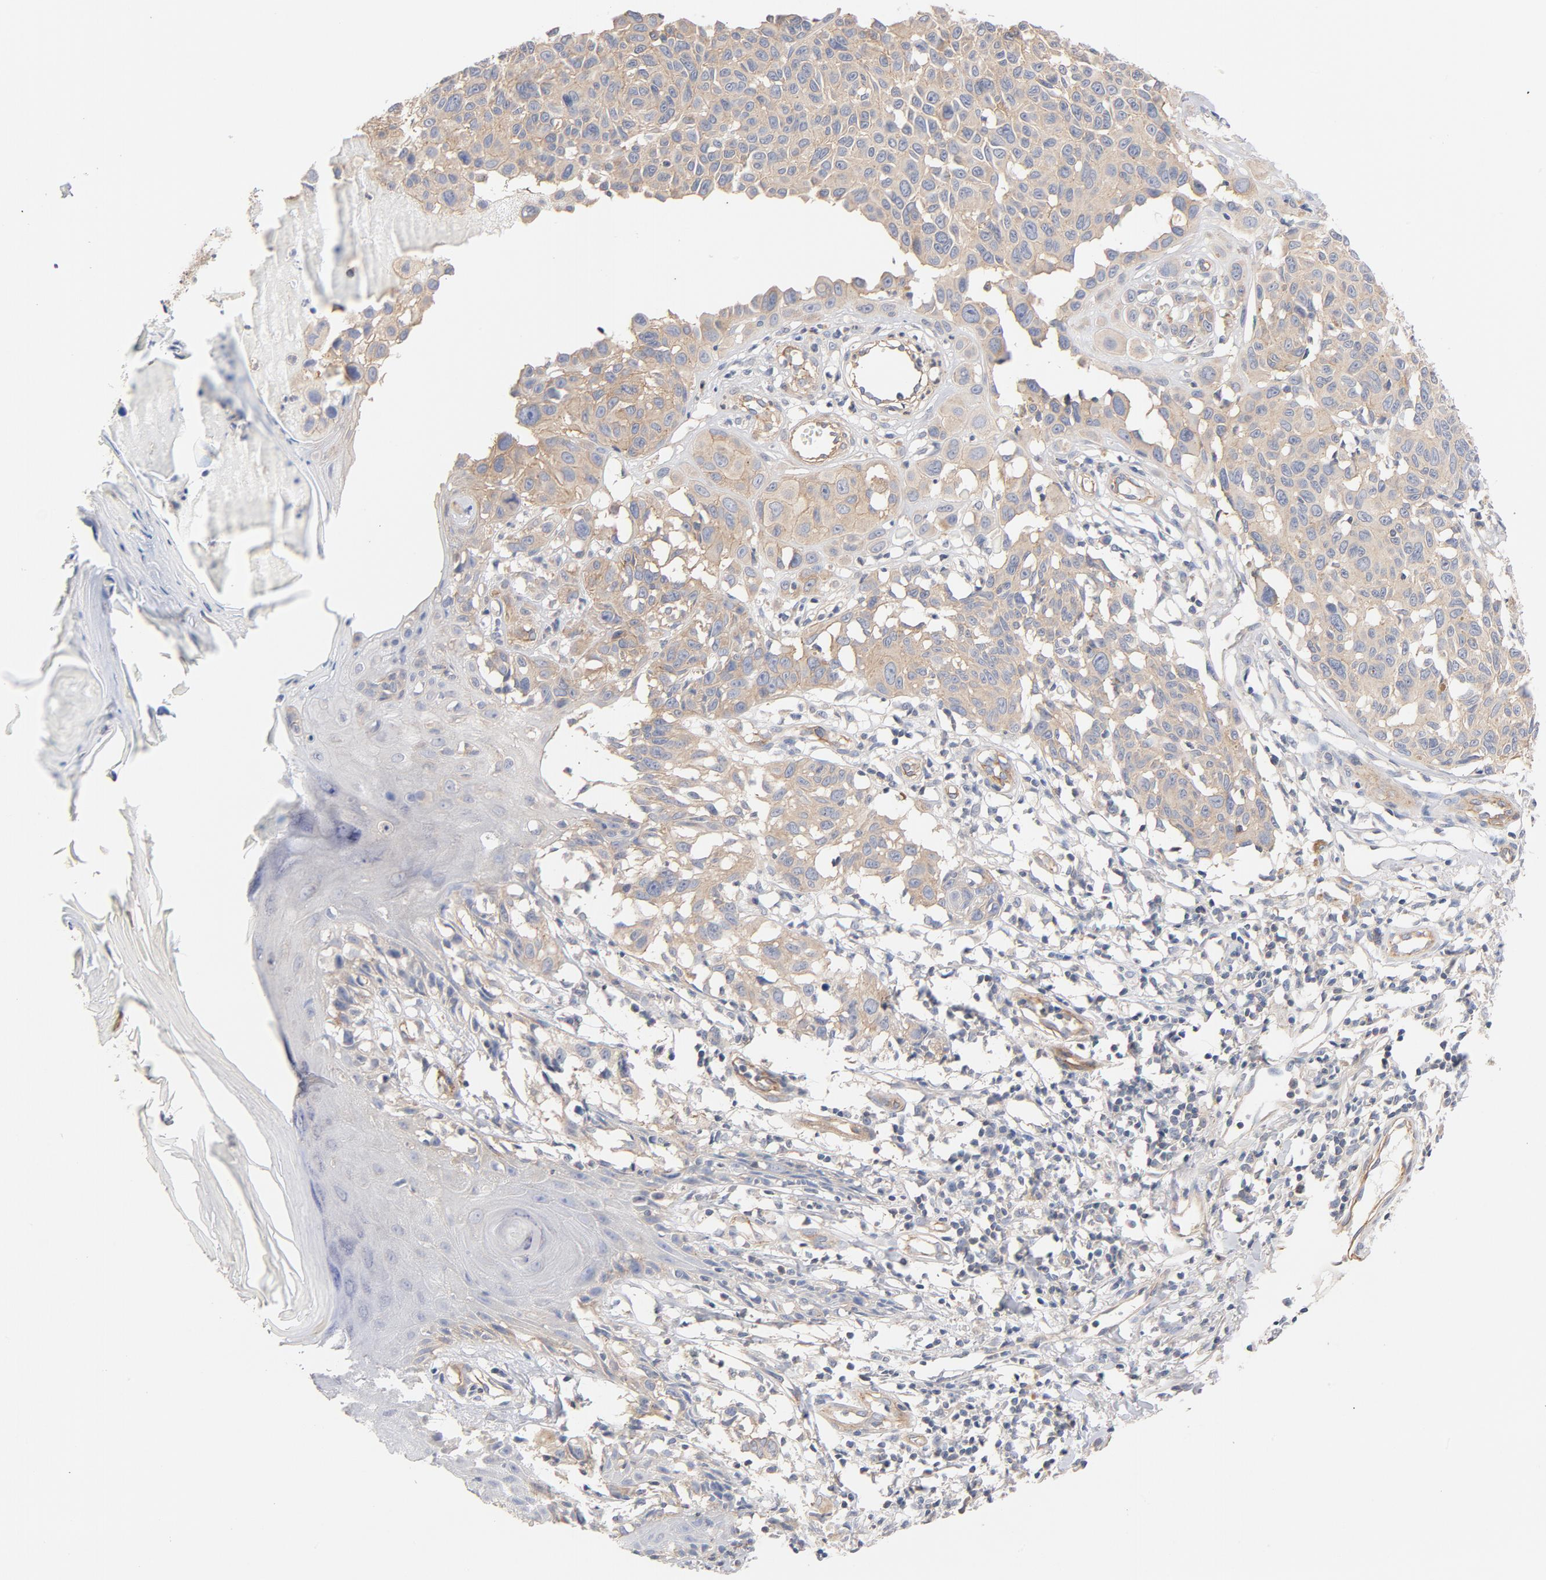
{"staining": {"intensity": "moderate", "quantity": ">75%", "location": "cytoplasmic/membranous"}, "tissue": "melanoma", "cell_type": "Tumor cells", "image_type": "cancer", "snomed": [{"axis": "morphology", "description": "Malignant melanoma, NOS"}, {"axis": "topography", "description": "Skin"}], "caption": "Moderate cytoplasmic/membranous positivity for a protein is present in about >75% of tumor cells of malignant melanoma using immunohistochemistry.", "gene": "STRN3", "patient": {"sex": "female", "age": 77}}